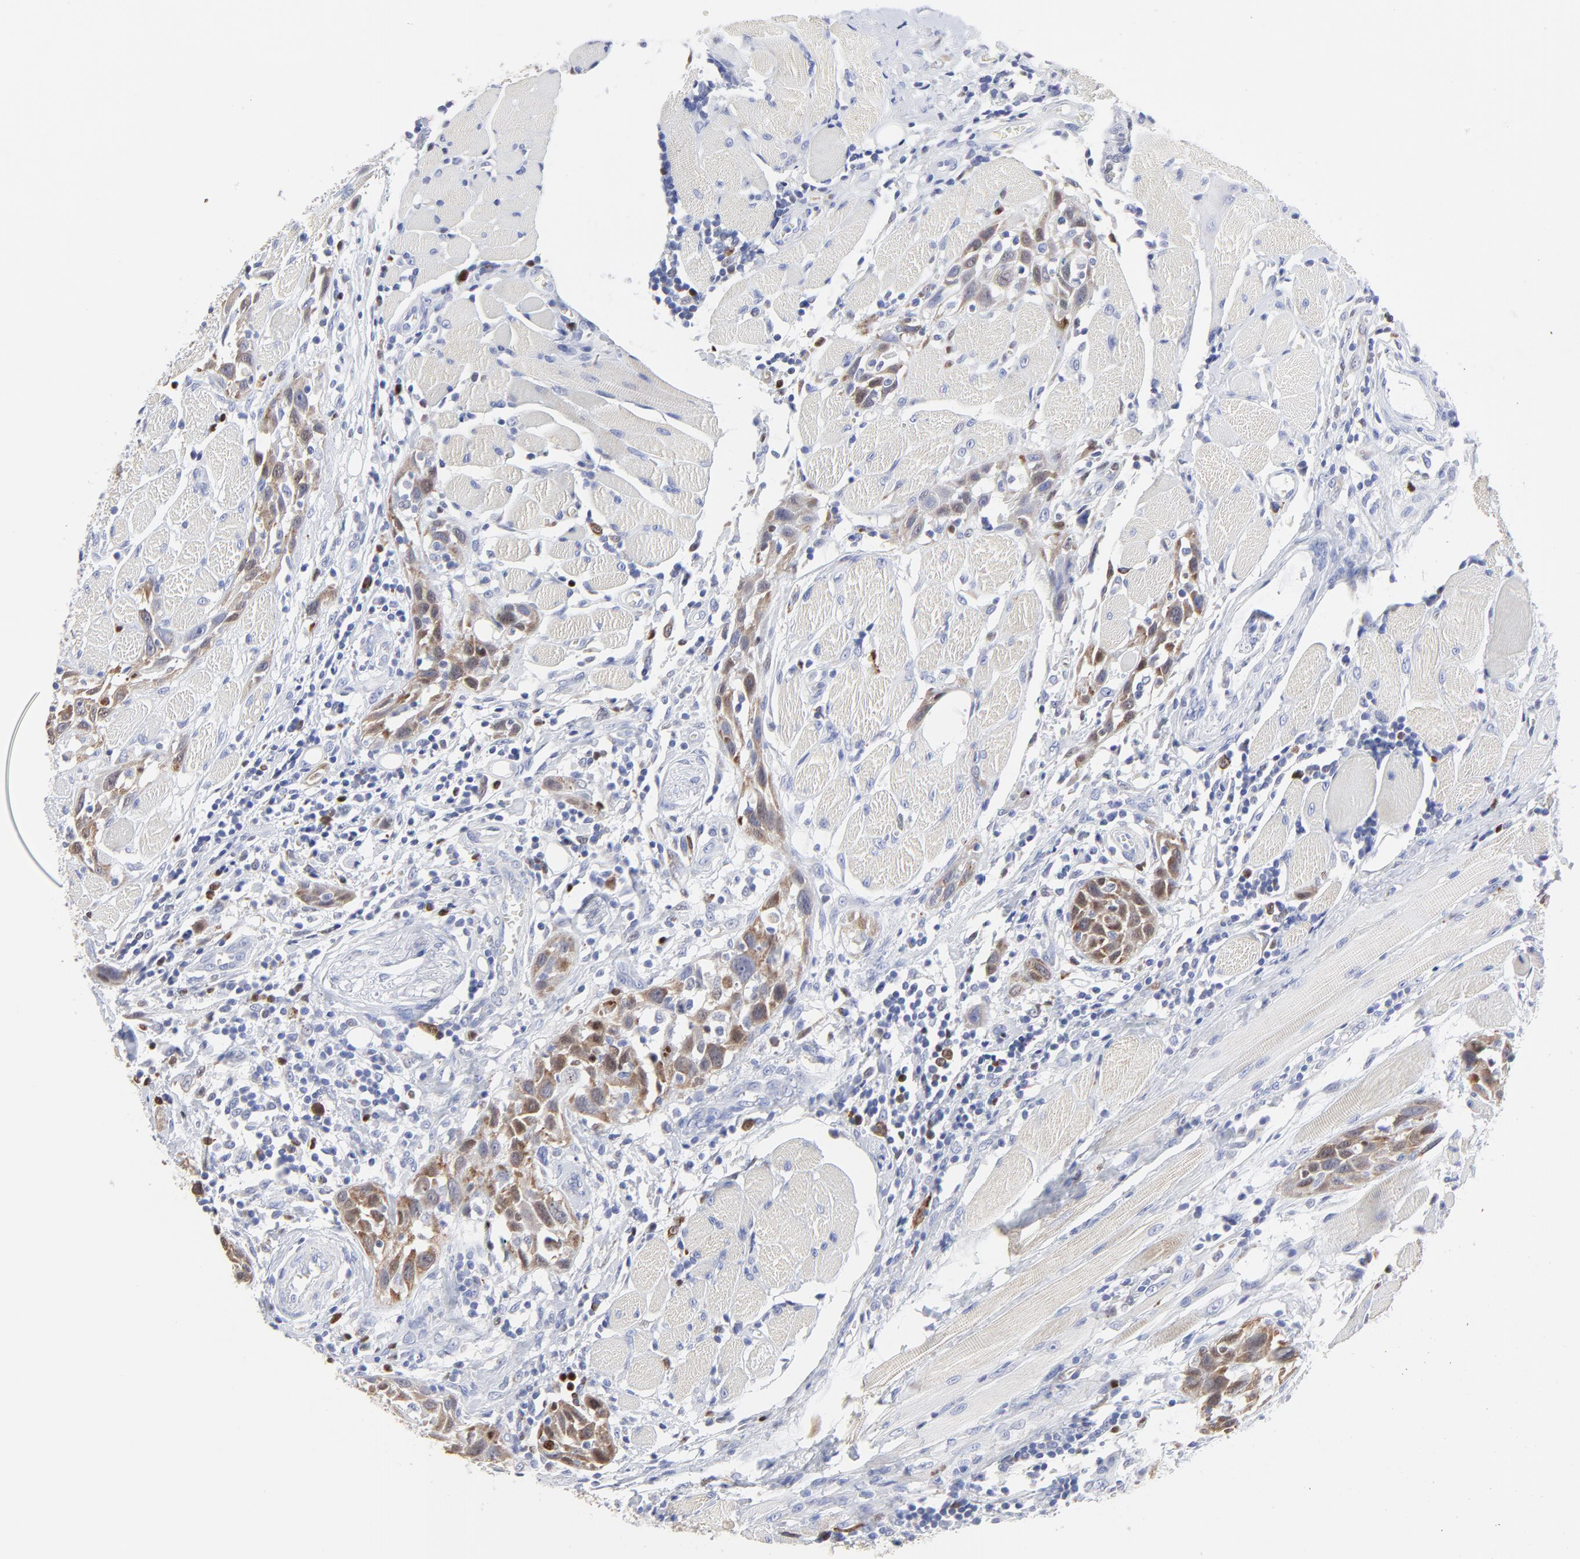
{"staining": {"intensity": "moderate", "quantity": ">75%", "location": "cytoplasmic/membranous"}, "tissue": "head and neck cancer", "cell_type": "Tumor cells", "image_type": "cancer", "snomed": [{"axis": "morphology", "description": "Squamous cell carcinoma, NOS"}, {"axis": "topography", "description": "Oral tissue"}, {"axis": "topography", "description": "Head-Neck"}], "caption": "Protein expression analysis of head and neck cancer (squamous cell carcinoma) reveals moderate cytoplasmic/membranous staining in about >75% of tumor cells.", "gene": "NCAPH", "patient": {"sex": "female", "age": 50}}